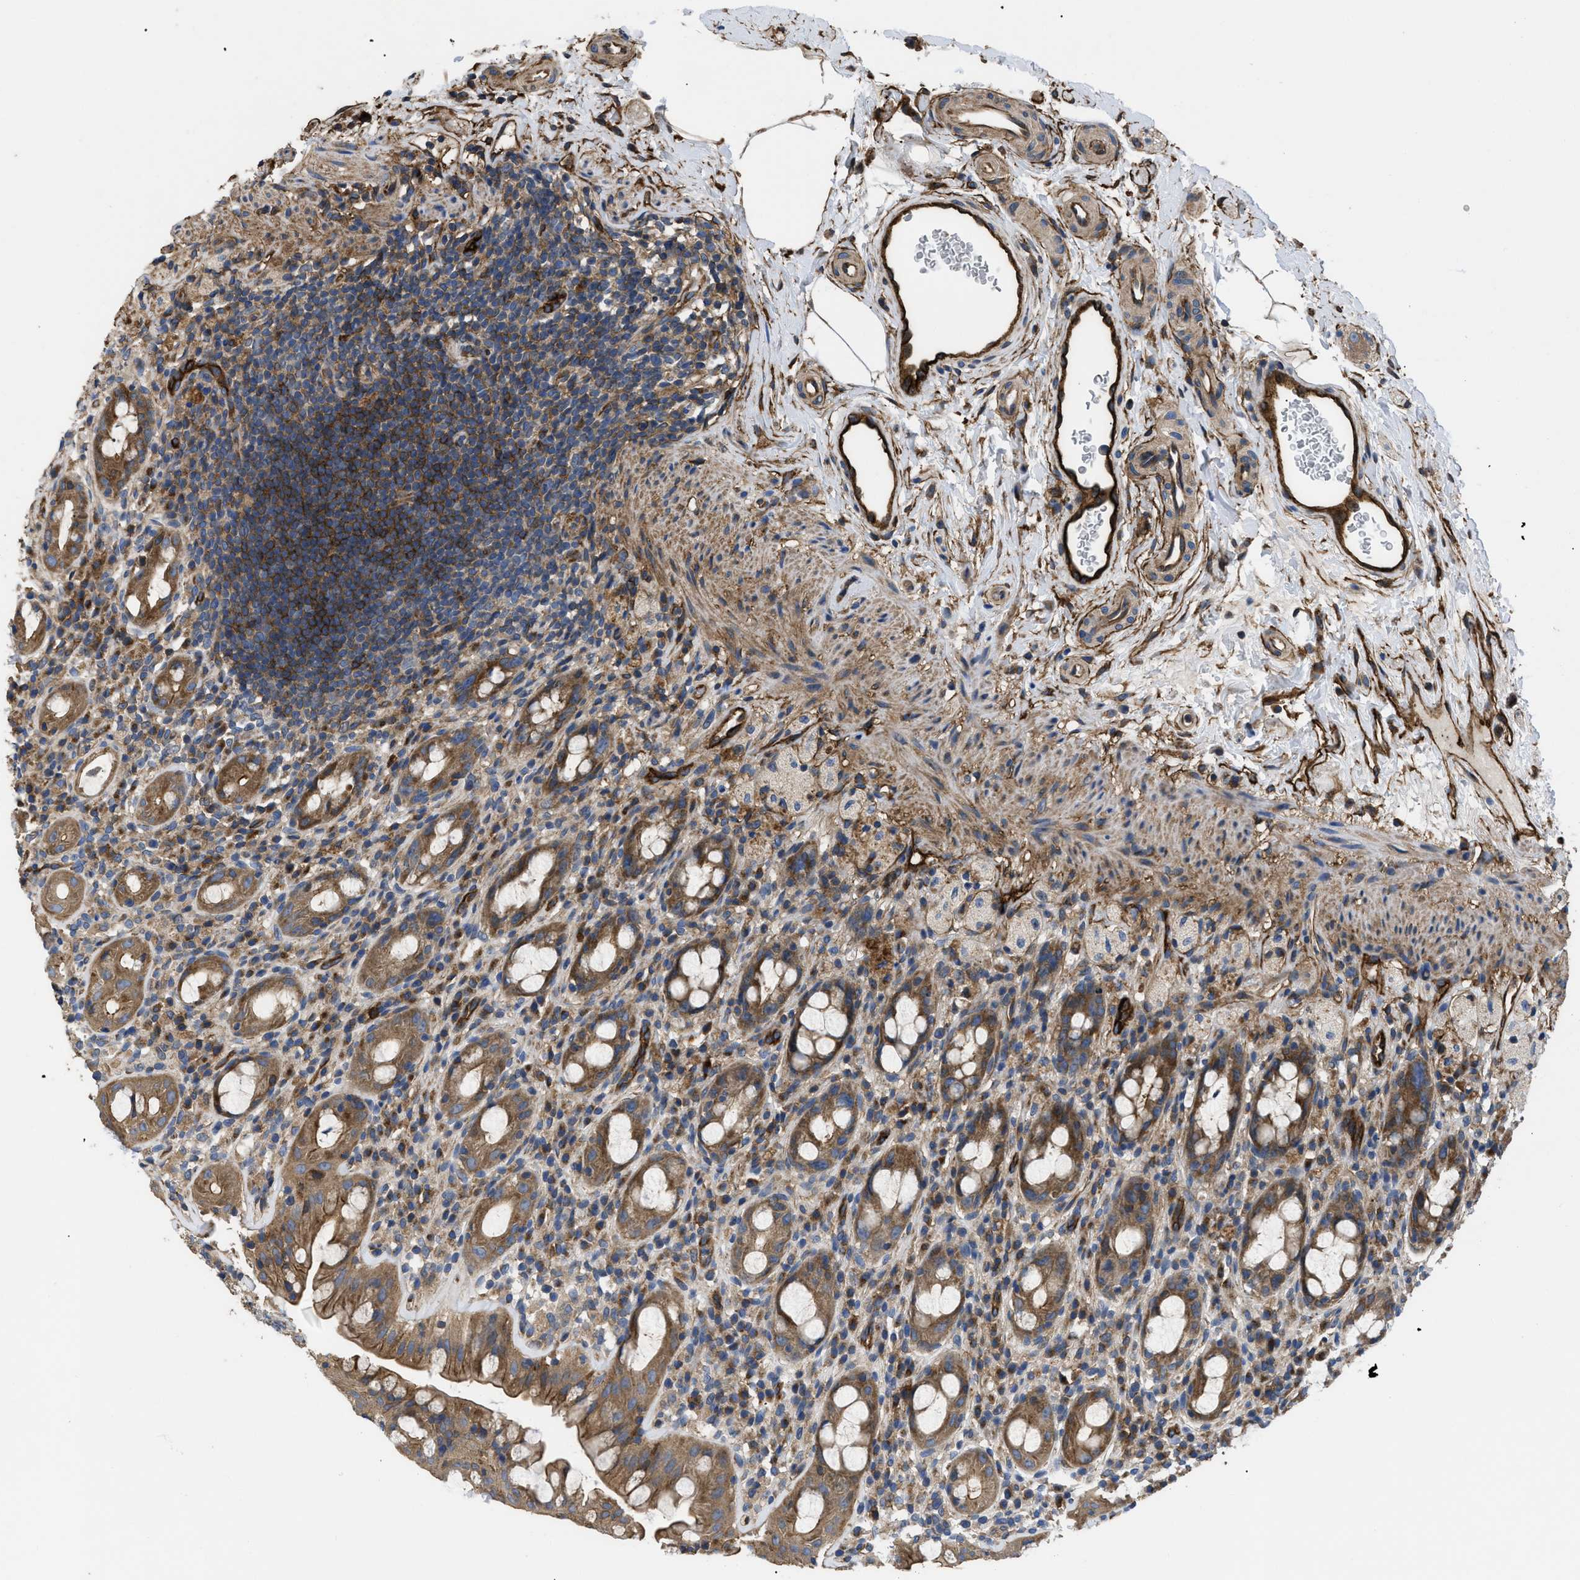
{"staining": {"intensity": "moderate", "quantity": ">75%", "location": "cytoplasmic/membranous"}, "tissue": "rectum", "cell_type": "Glandular cells", "image_type": "normal", "snomed": [{"axis": "morphology", "description": "Normal tissue, NOS"}, {"axis": "topography", "description": "Rectum"}], "caption": "IHC (DAB) staining of benign rectum reveals moderate cytoplasmic/membranous protein expression in approximately >75% of glandular cells. The protein is stained brown, and the nuclei are stained in blue (DAB (3,3'-diaminobenzidine) IHC with brightfield microscopy, high magnification).", "gene": "NT5E", "patient": {"sex": "male", "age": 44}}